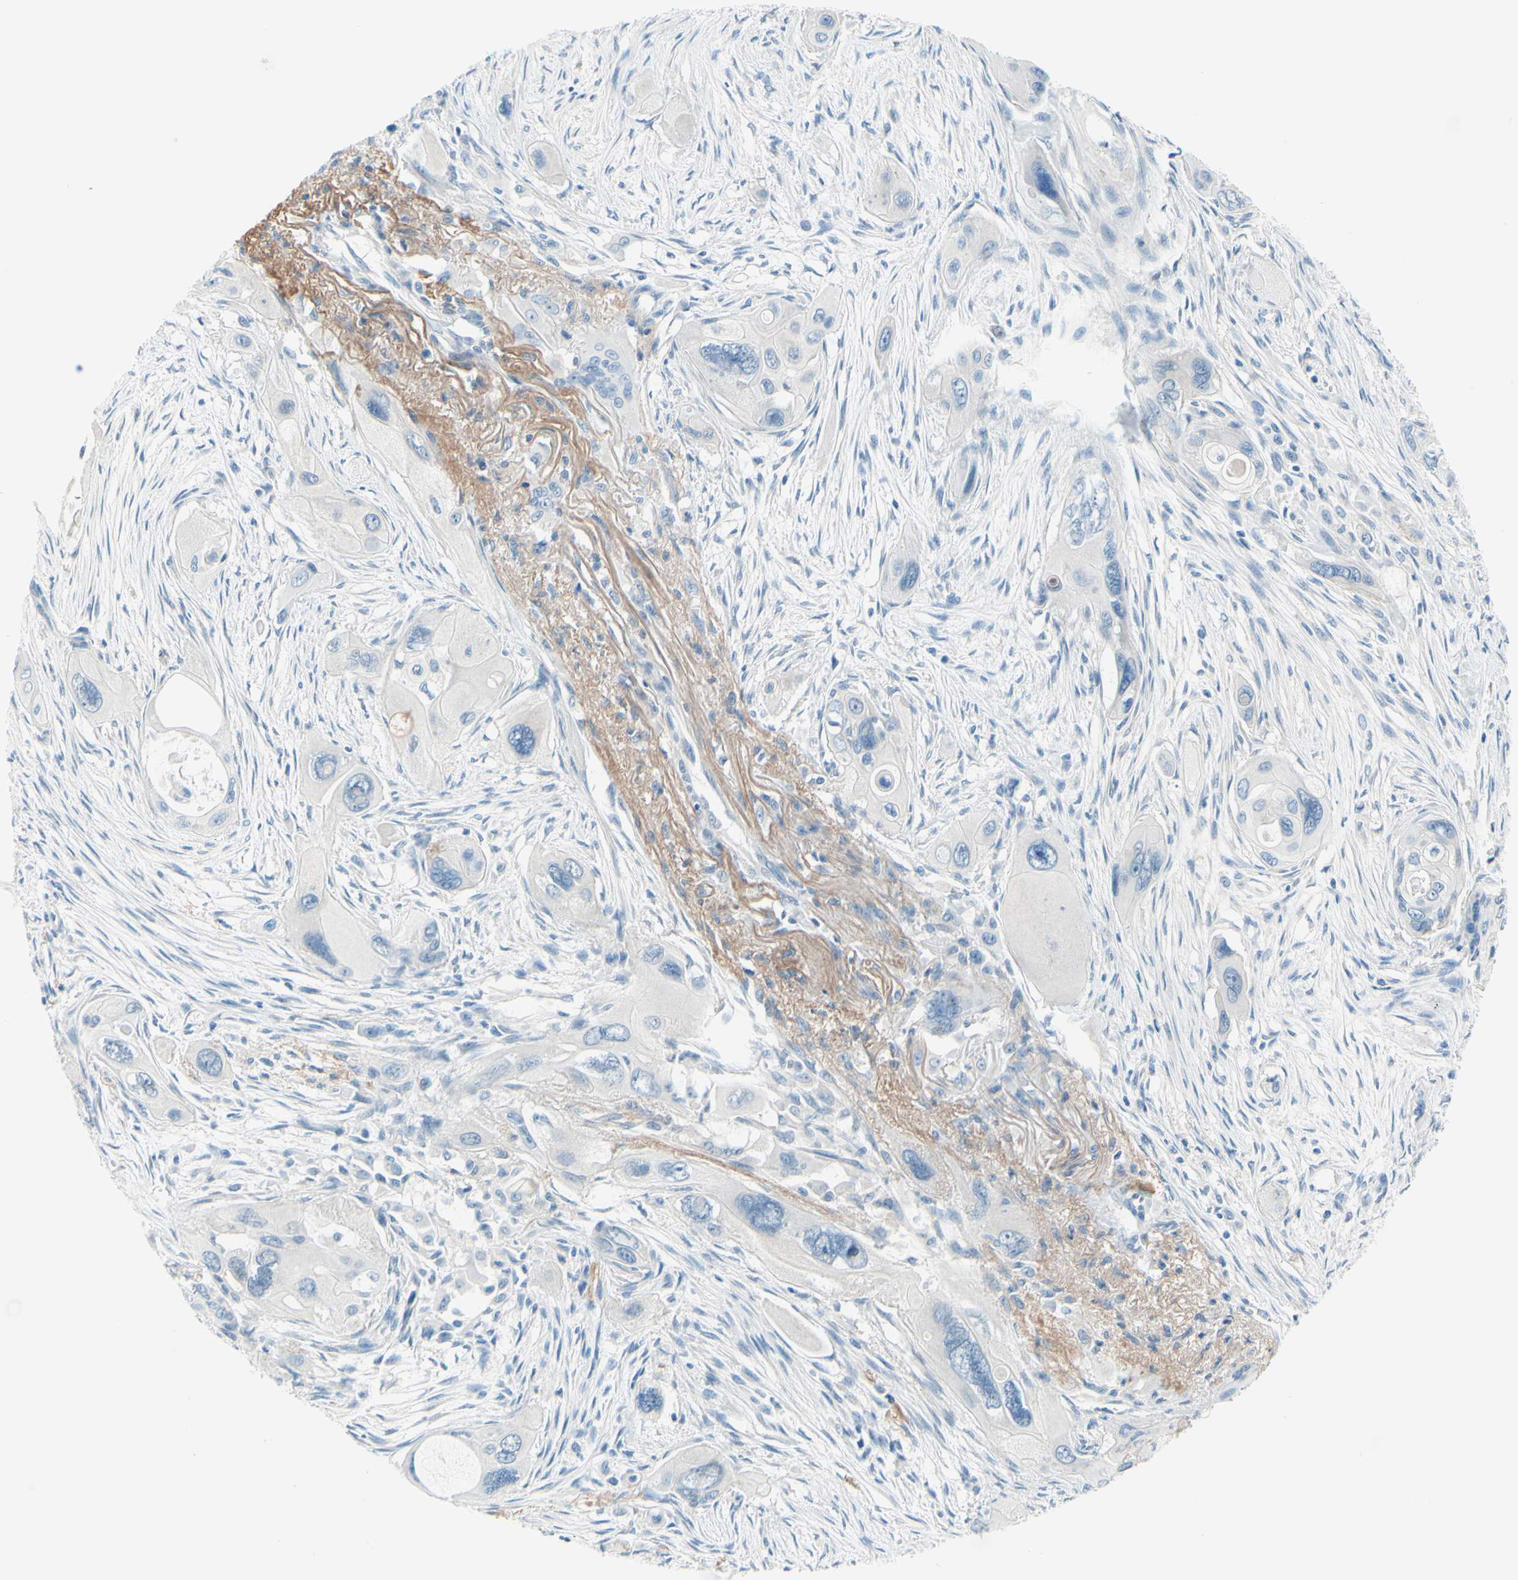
{"staining": {"intensity": "negative", "quantity": "none", "location": "none"}, "tissue": "pancreatic cancer", "cell_type": "Tumor cells", "image_type": "cancer", "snomed": [{"axis": "morphology", "description": "Adenocarcinoma, NOS"}, {"axis": "topography", "description": "Pancreas"}], "caption": "Pancreatic adenocarcinoma stained for a protein using IHC reveals no staining tumor cells.", "gene": "PASD1", "patient": {"sex": "male", "age": 73}}